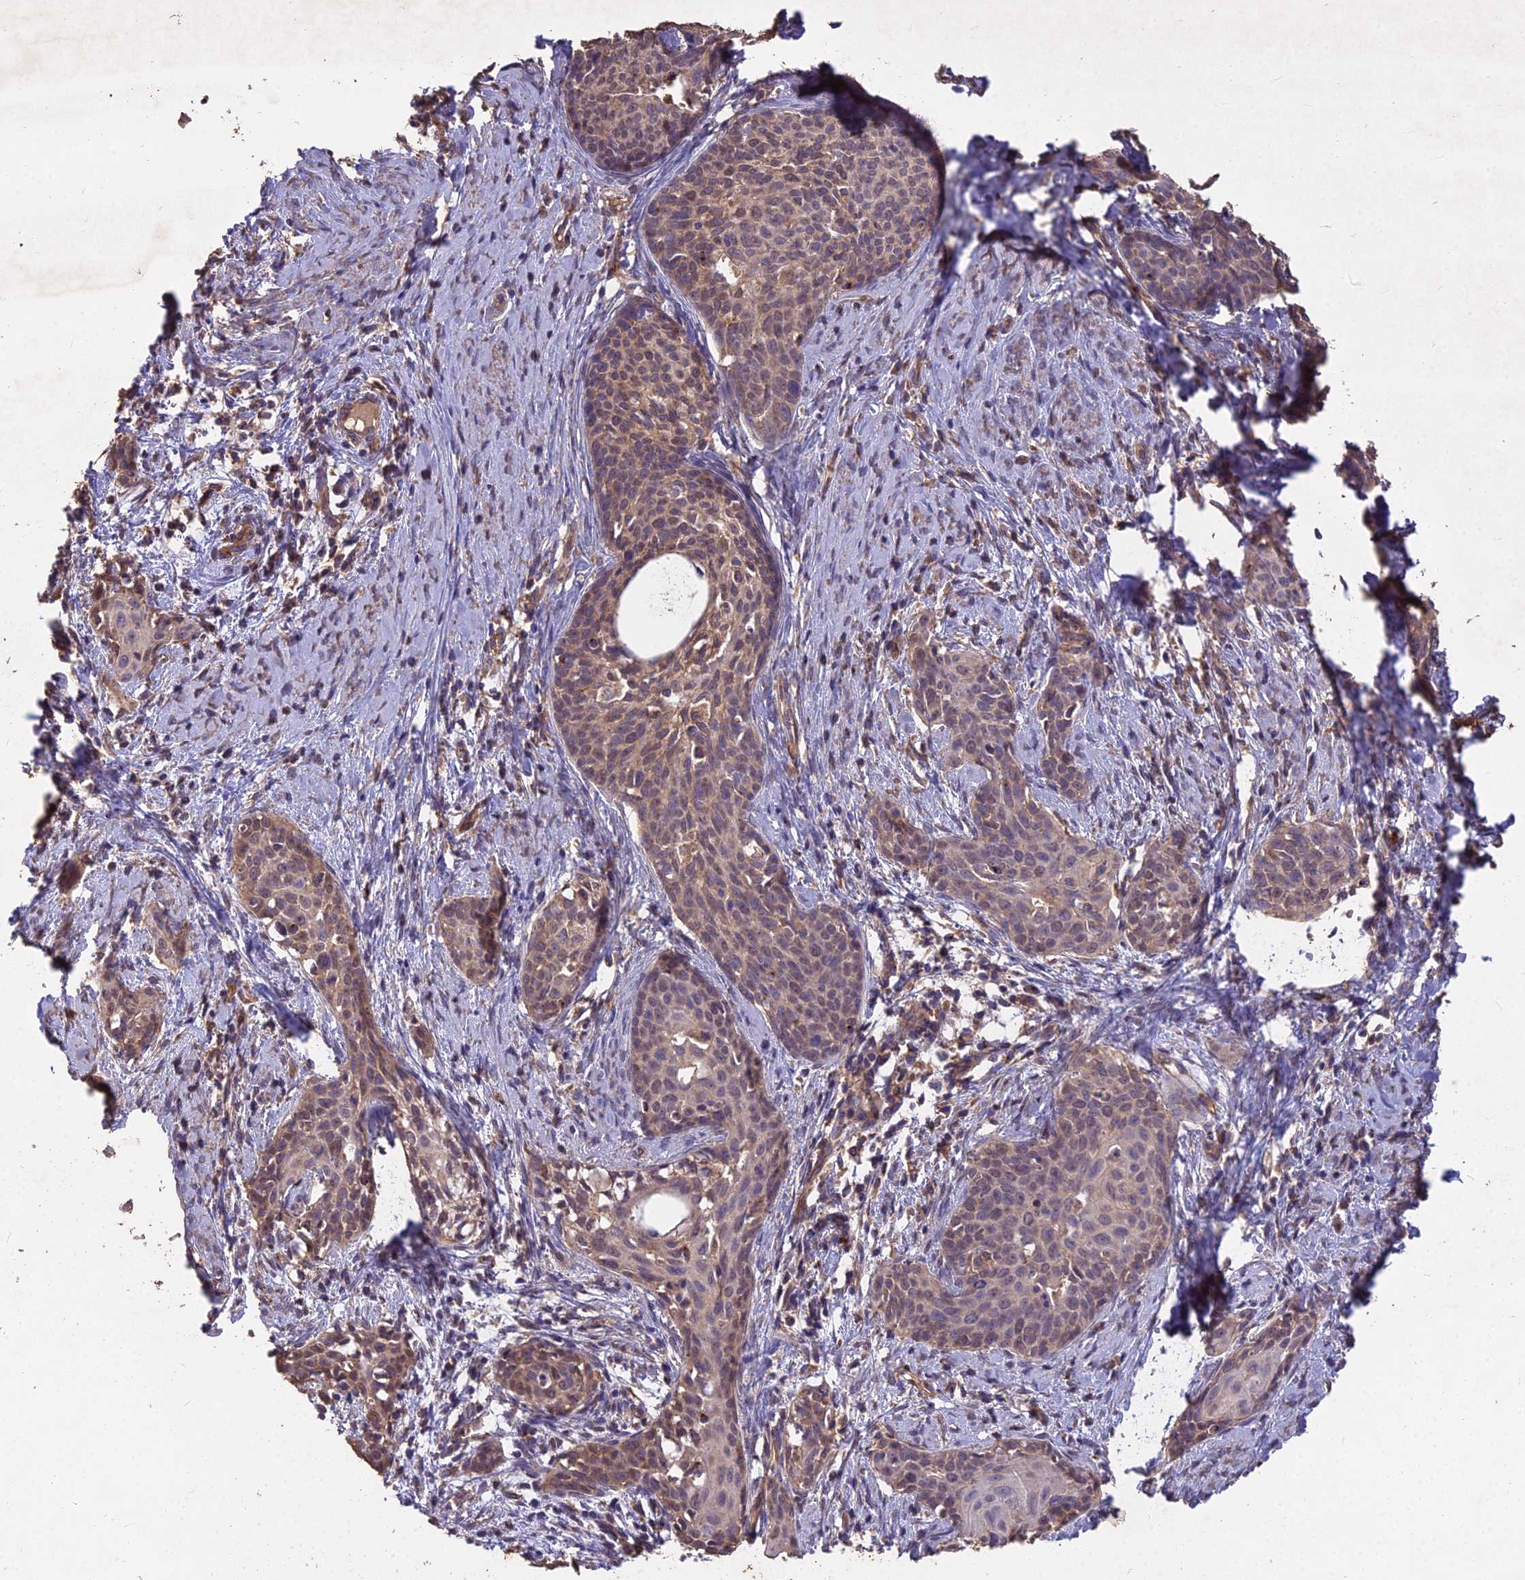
{"staining": {"intensity": "weak", "quantity": "25%-75%", "location": "cytoplasmic/membranous"}, "tissue": "cervical cancer", "cell_type": "Tumor cells", "image_type": "cancer", "snomed": [{"axis": "morphology", "description": "Squamous cell carcinoma, NOS"}, {"axis": "topography", "description": "Cervix"}], "caption": "Squamous cell carcinoma (cervical) stained with a protein marker displays weak staining in tumor cells.", "gene": "CEMIP2", "patient": {"sex": "female", "age": 52}}